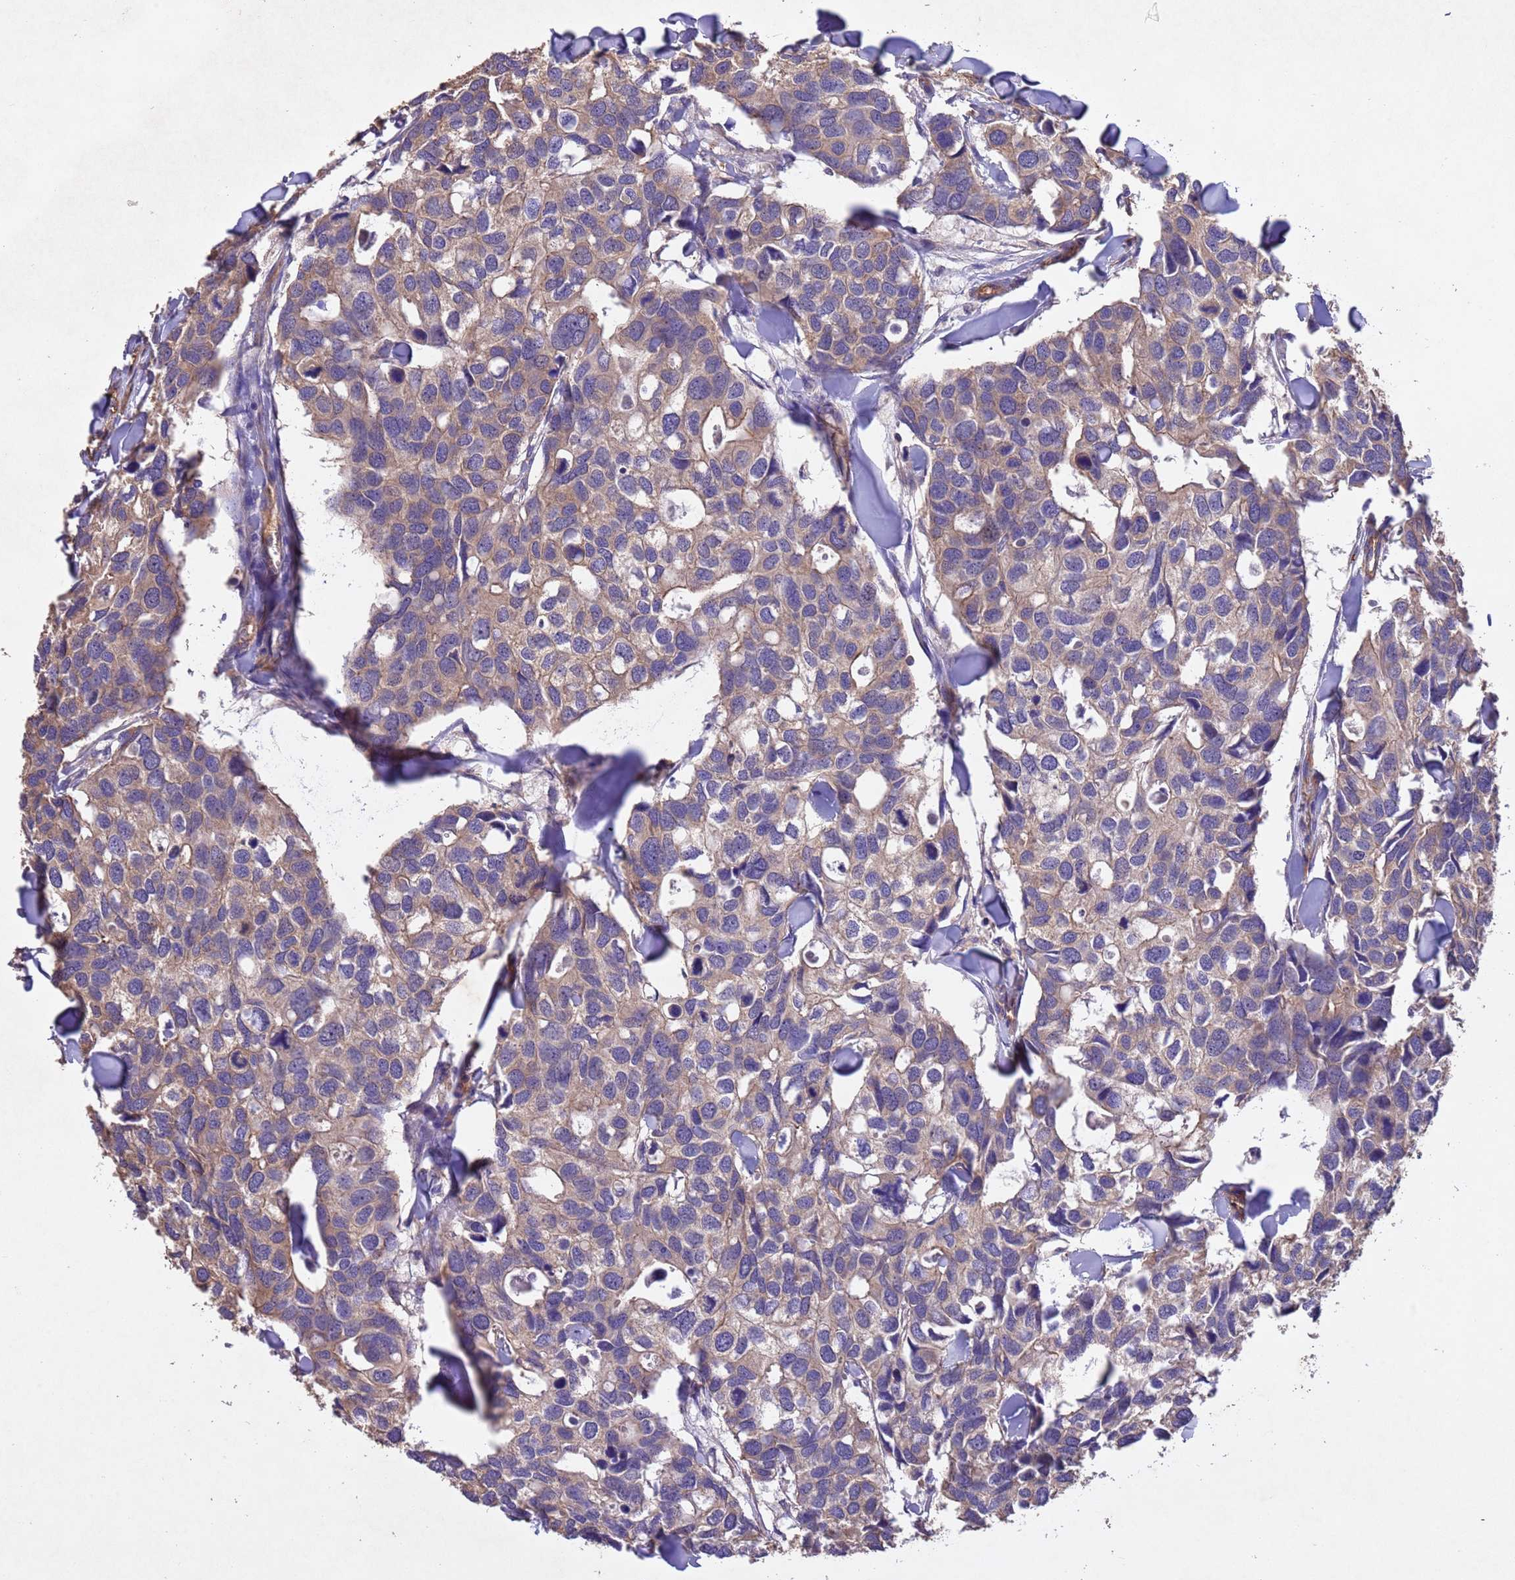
{"staining": {"intensity": "weak", "quantity": ">75%", "location": "cytoplasmic/membranous"}, "tissue": "breast cancer", "cell_type": "Tumor cells", "image_type": "cancer", "snomed": [{"axis": "morphology", "description": "Duct carcinoma"}, {"axis": "topography", "description": "Breast"}], "caption": "Approximately >75% of tumor cells in breast cancer (infiltrating ductal carcinoma) show weak cytoplasmic/membranous protein positivity as visualized by brown immunohistochemical staining.", "gene": "MTX3", "patient": {"sex": "female", "age": 83}}